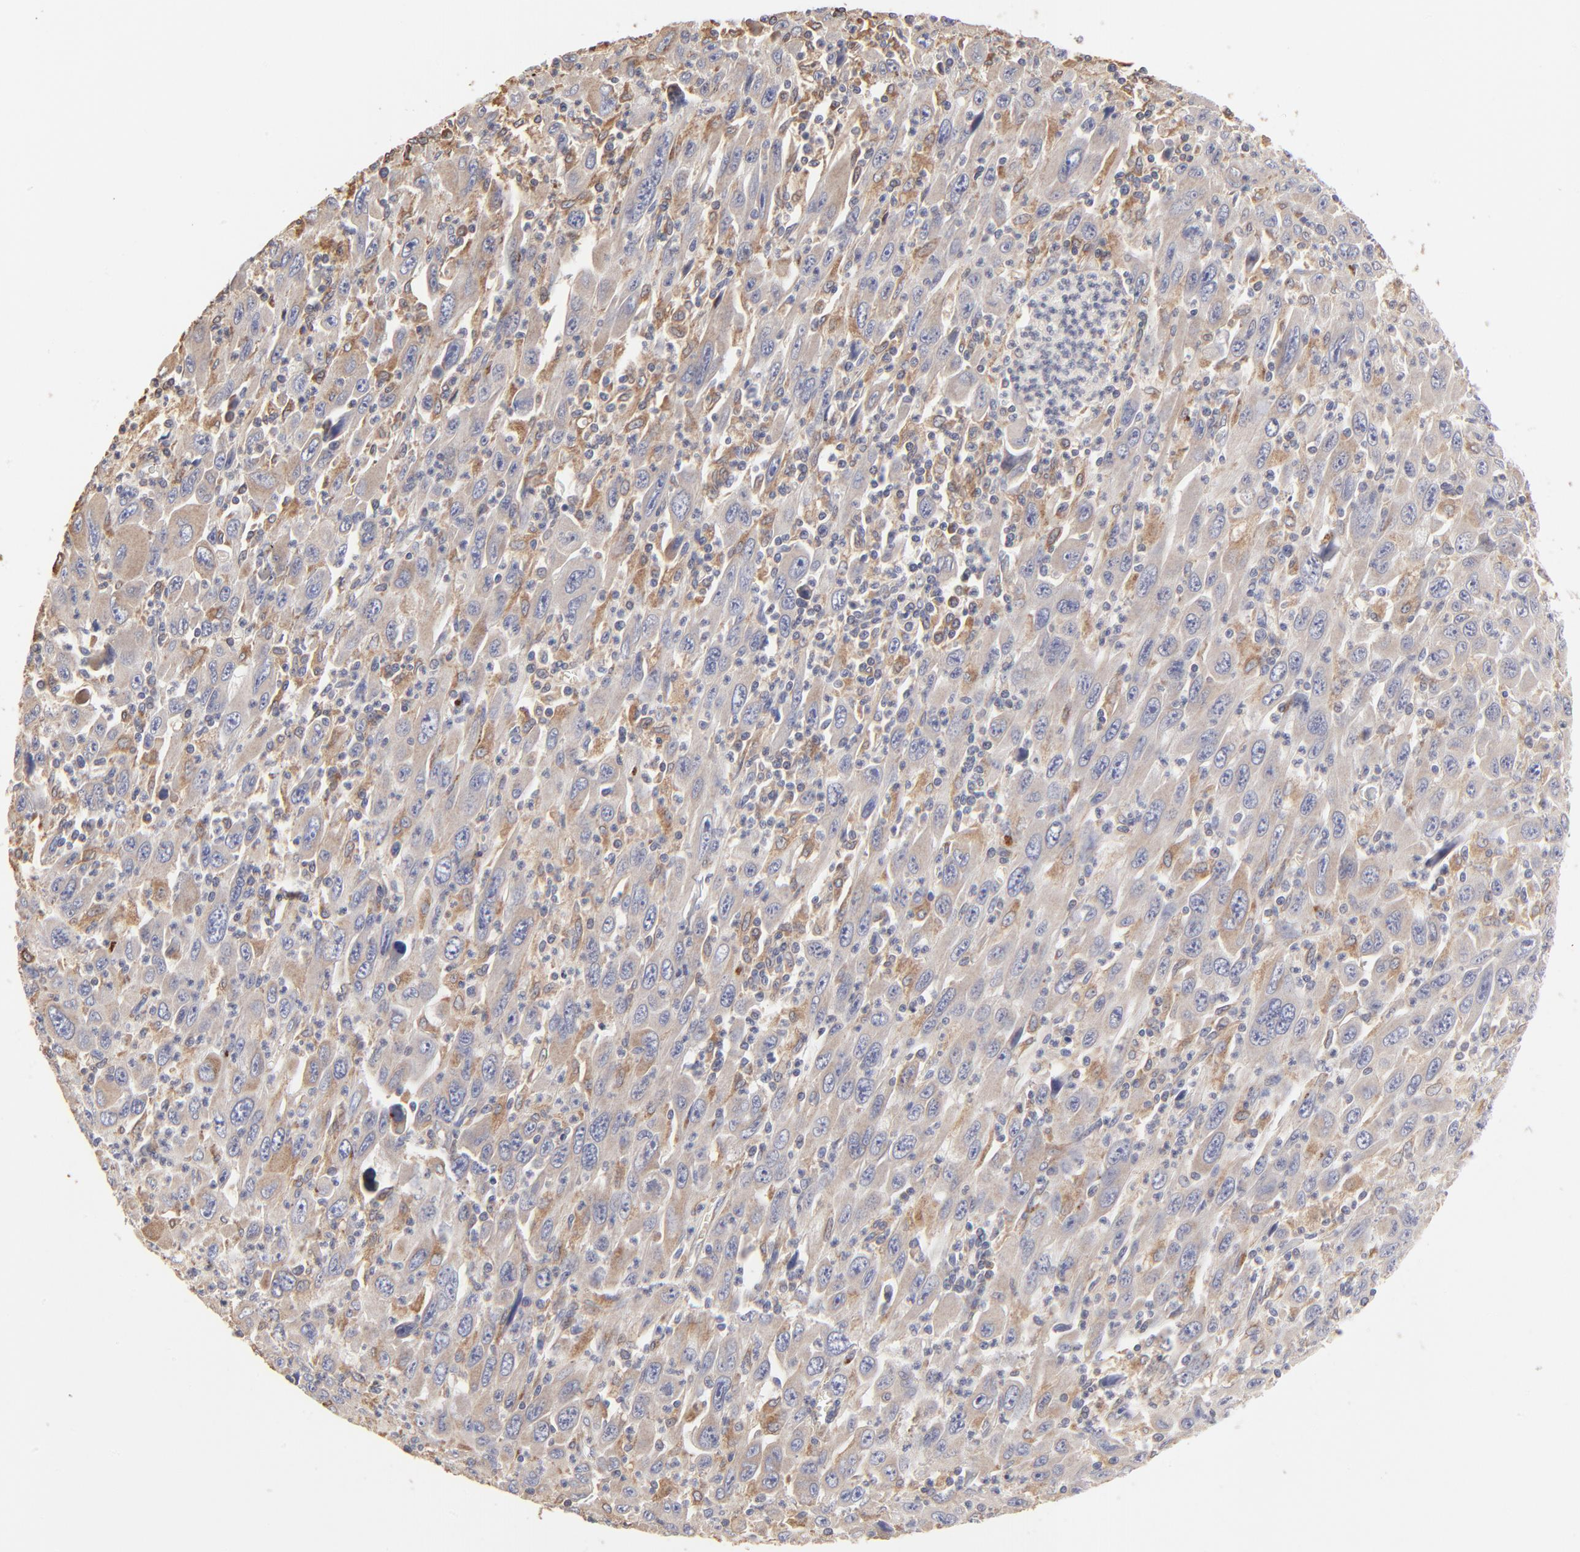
{"staining": {"intensity": "moderate", "quantity": "25%-75%", "location": "cytoplasmic/membranous"}, "tissue": "melanoma", "cell_type": "Tumor cells", "image_type": "cancer", "snomed": [{"axis": "morphology", "description": "Malignant melanoma, Metastatic site"}, {"axis": "topography", "description": "Skin"}], "caption": "Human malignant melanoma (metastatic site) stained with a protein marker shows moderate staining in tumor cells.", "gene": "ELP2", "patient": {"sex": "female", "age": 56}}